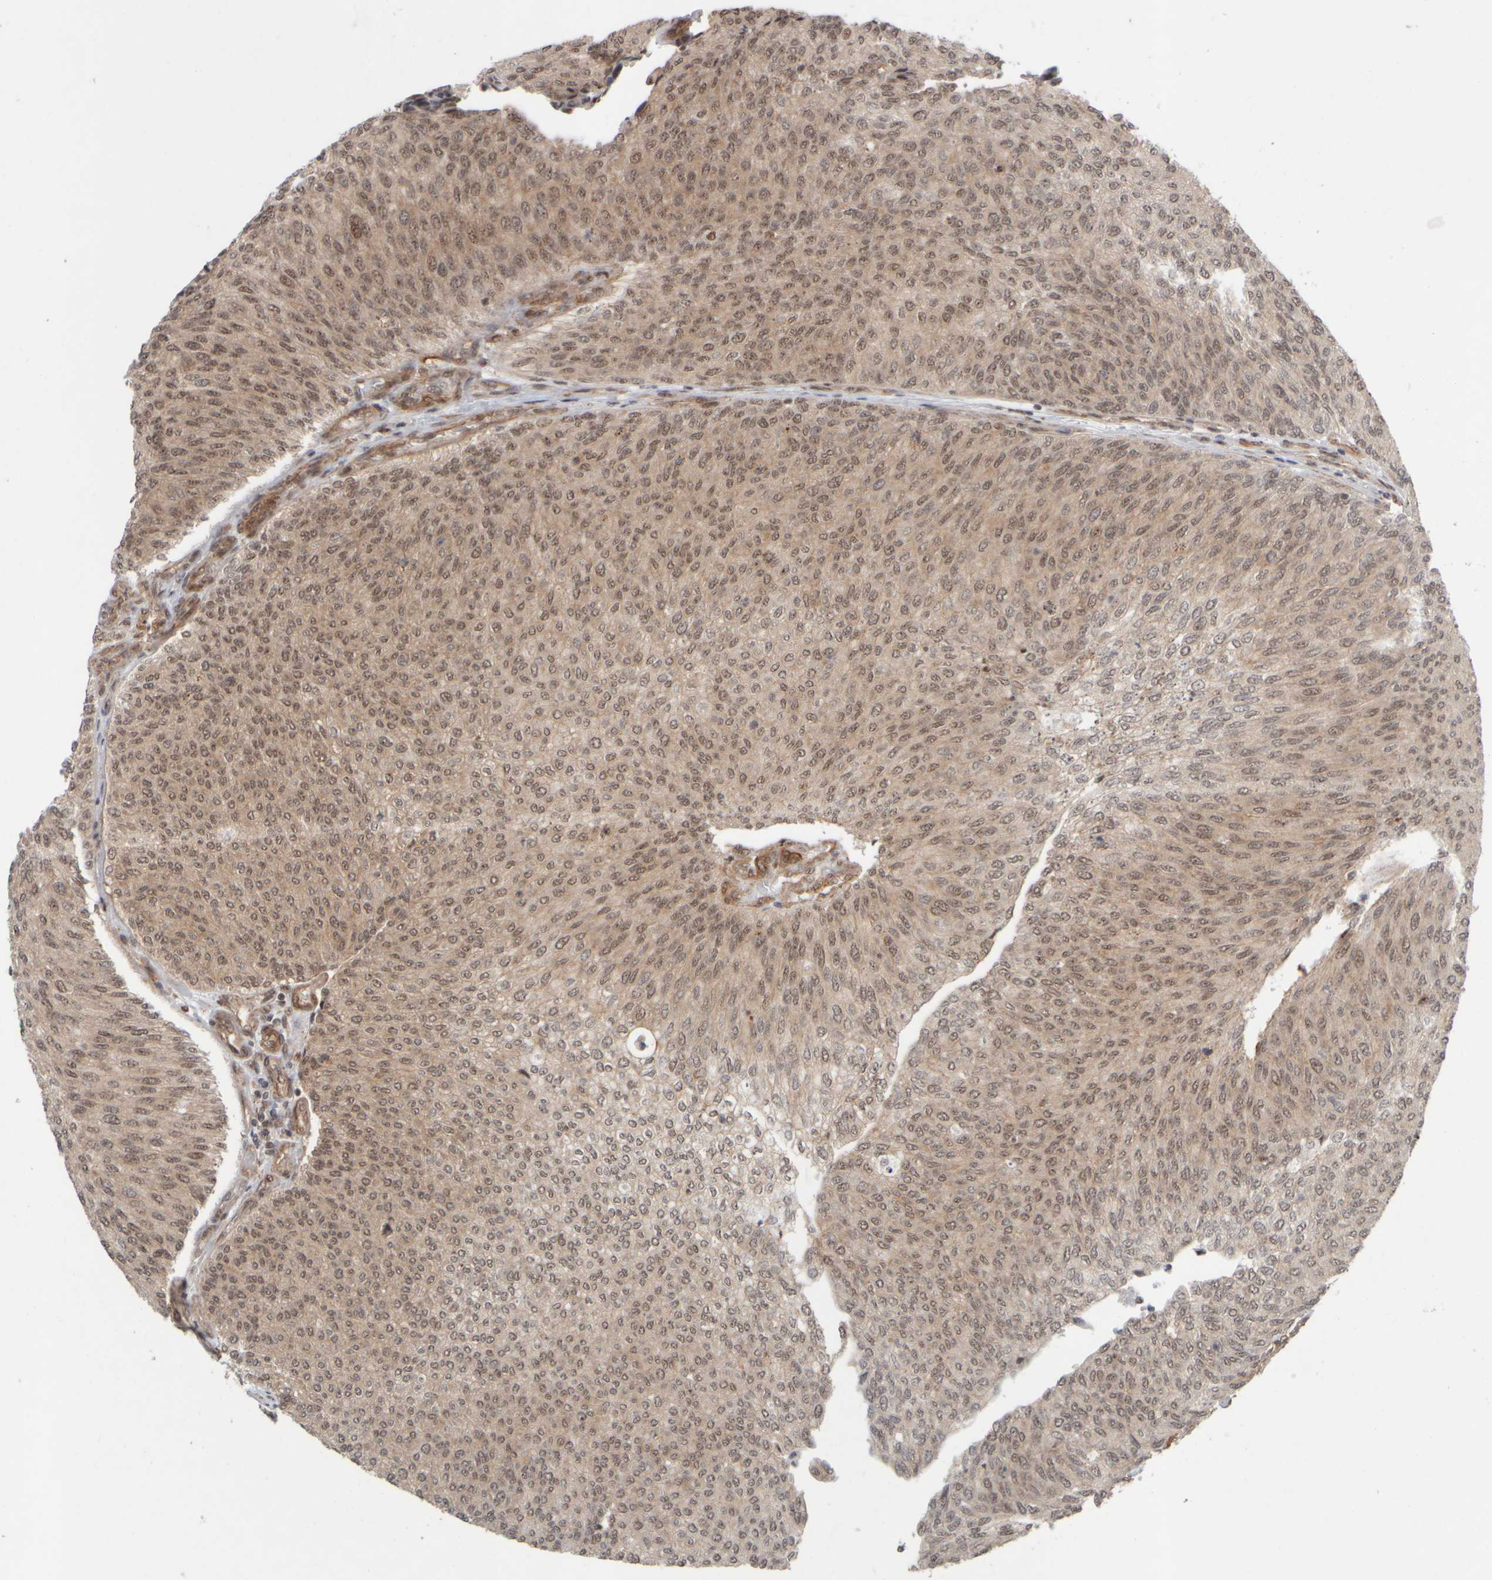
{"staining": {"intensity": "weak", "quantity": ">75%", "location": "cytoplasmic/membranous,nuclear"}, "tissue": "urothelial cancer", "cell_type": "Tumor cells", "image_type": "cancer", "snomed": [{"axis": "morphology", "description": "Urothelial carcinoma, Low grade"}, {"axis": "topography", "description": "Urinary bladder"}], "caption": "High-magnification brightfield microscopy of low-grade urothelial carcinoma stained with DAB (3,3'-diaminobenzidine) (brown) and counterstained with hematoxylin (blue). tumor cells exhibit weak cytoplasmic/membranous and nuclear positivity is present in about>75% of cells.", "gene": "SYNRG", "patient": {"sex": "female", "age": 79}}